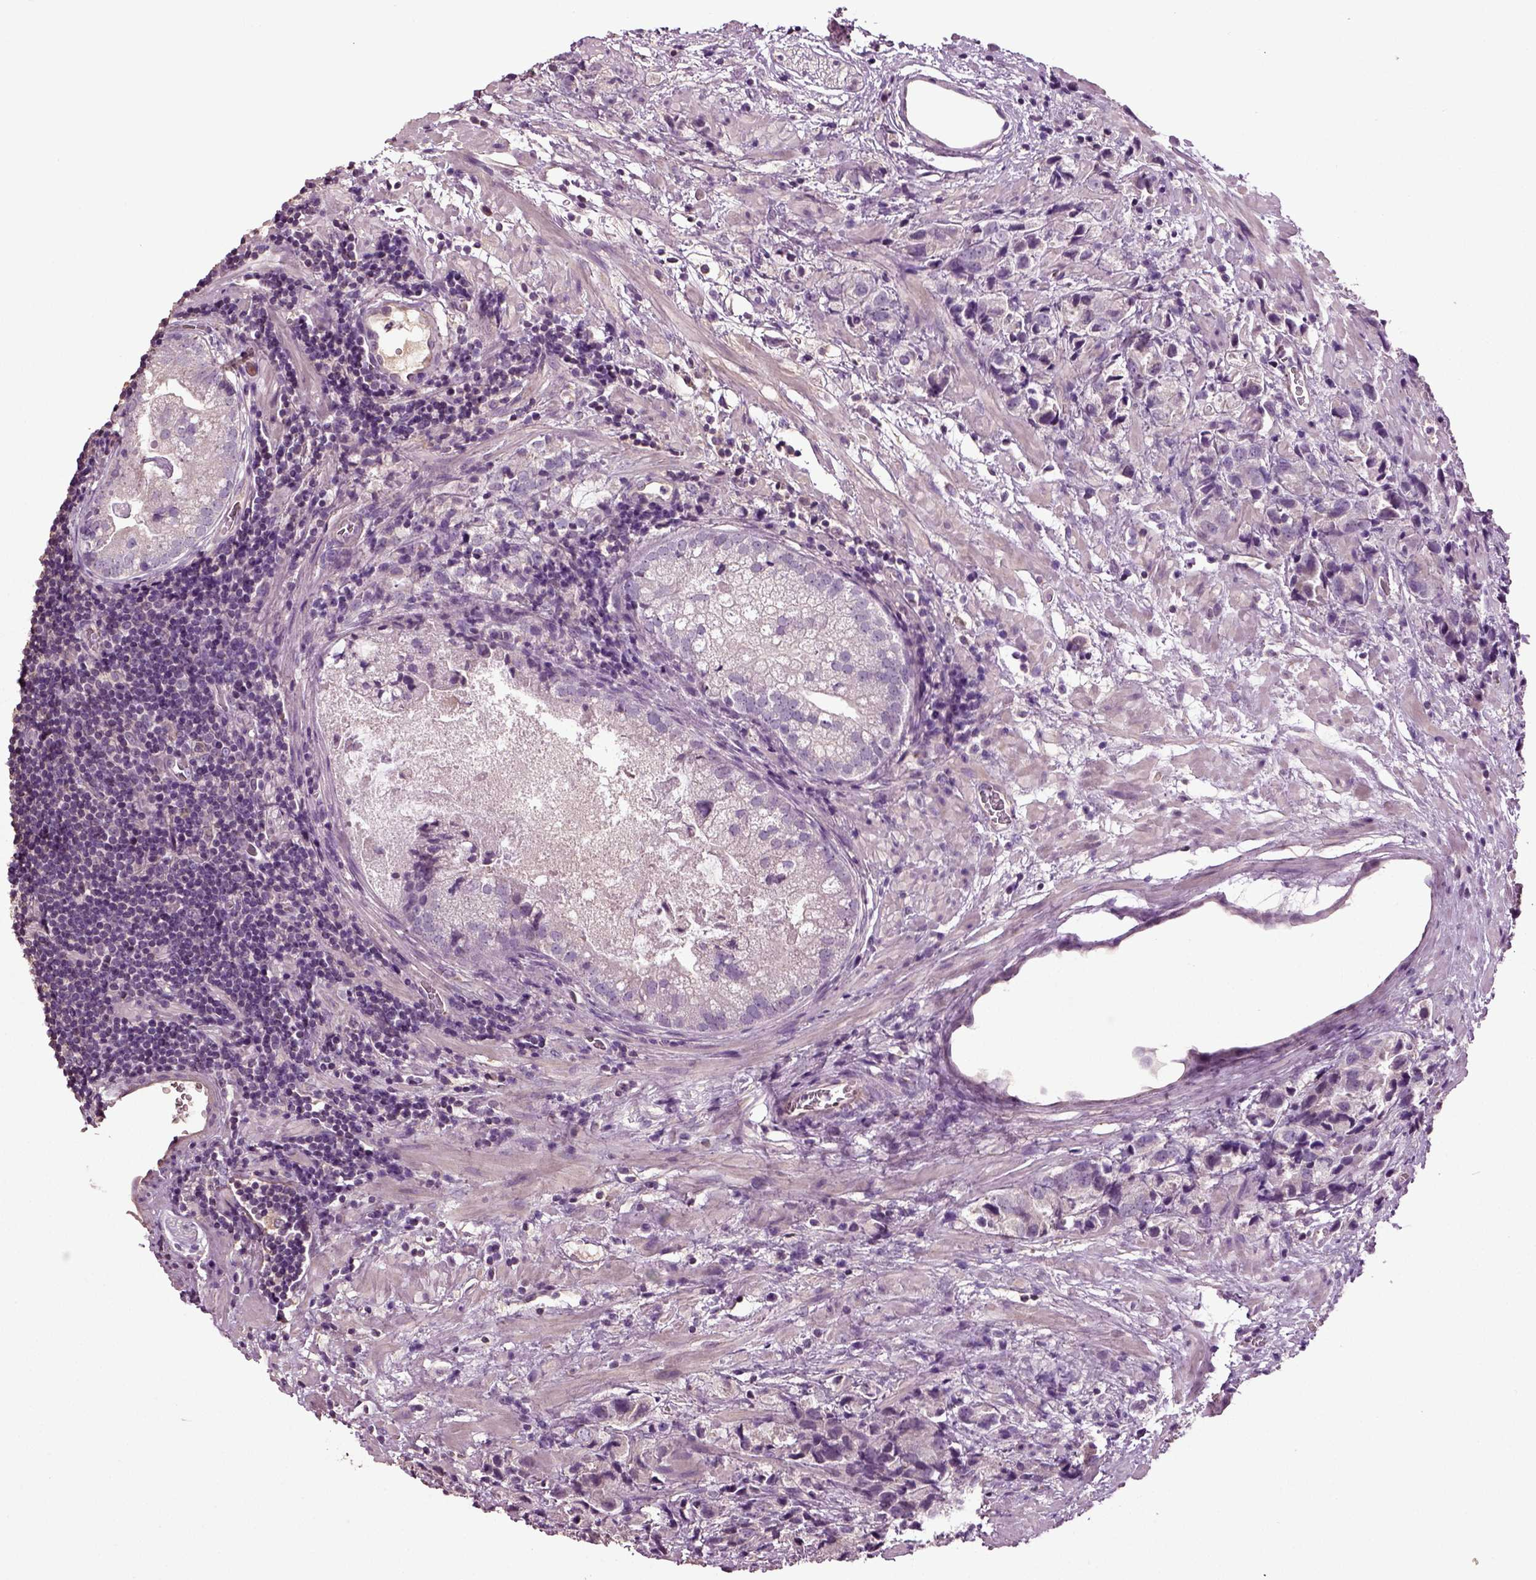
{"staining": {"intensity": "negative", "quantity": "none", "location": "none"}, "tissue": "prostate cancer", "cell_type": "Tumor cells", "image_type": "cancer", "snomed": [{"axis": "morphology", "description": "Adenocarcinoma, NOS"}, {"axis": "topography", "description": "Prostate and seminal vesicle, NOS"}], "caption": "DAB (3,3'-diaminobenzidine) immunohistochemical staining of human prostate adenocarcinoma displays no significant expression in tumor cells.", "gene": "DEFB118", "patient": {"sex": "male", "age": 63}}